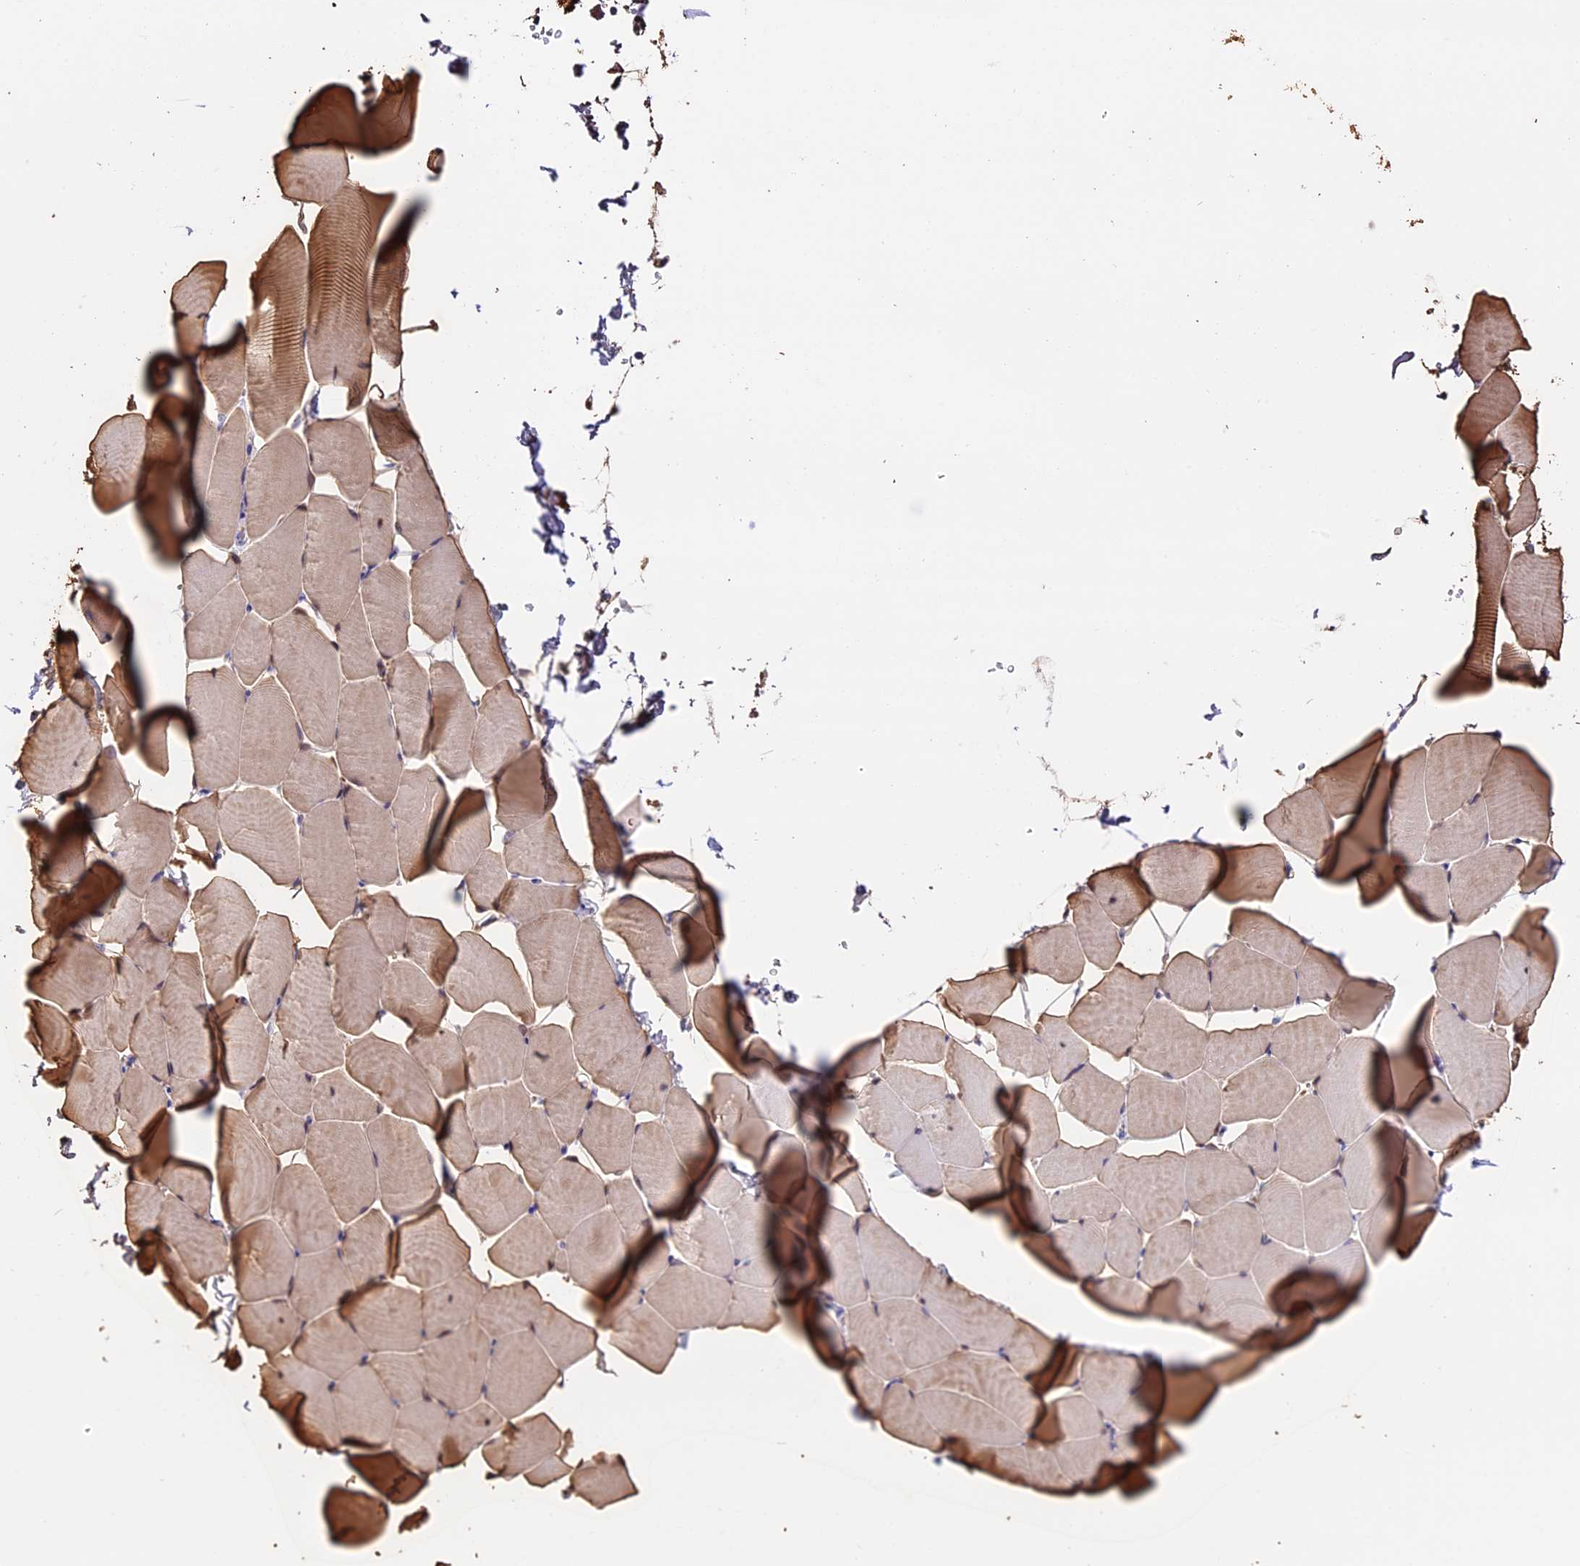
{"staining": {"intensity": "moderate", "quantity": "25%-75%", "location": "cytoplasmic/membranous,nuclear"}, "tissue": "skeletal muscle", "cell_type": "Myocytes", "image_type": "normal", "snomed": [{"axis": "morphology", "description": "Normal tissue, NOS"}, {"axis": "topography", "description": "Skeletal muscle"}], "caption": "The photomicrograph reveals immunohistochemical staining of benign skeletal muscle. There is moderate cytoplasmic/membranous,nuclear expression is present in about 25%-75% of myocytes.", "gene": "MAP3K7CL", "patient": {"sex": "male", "age": 25}}